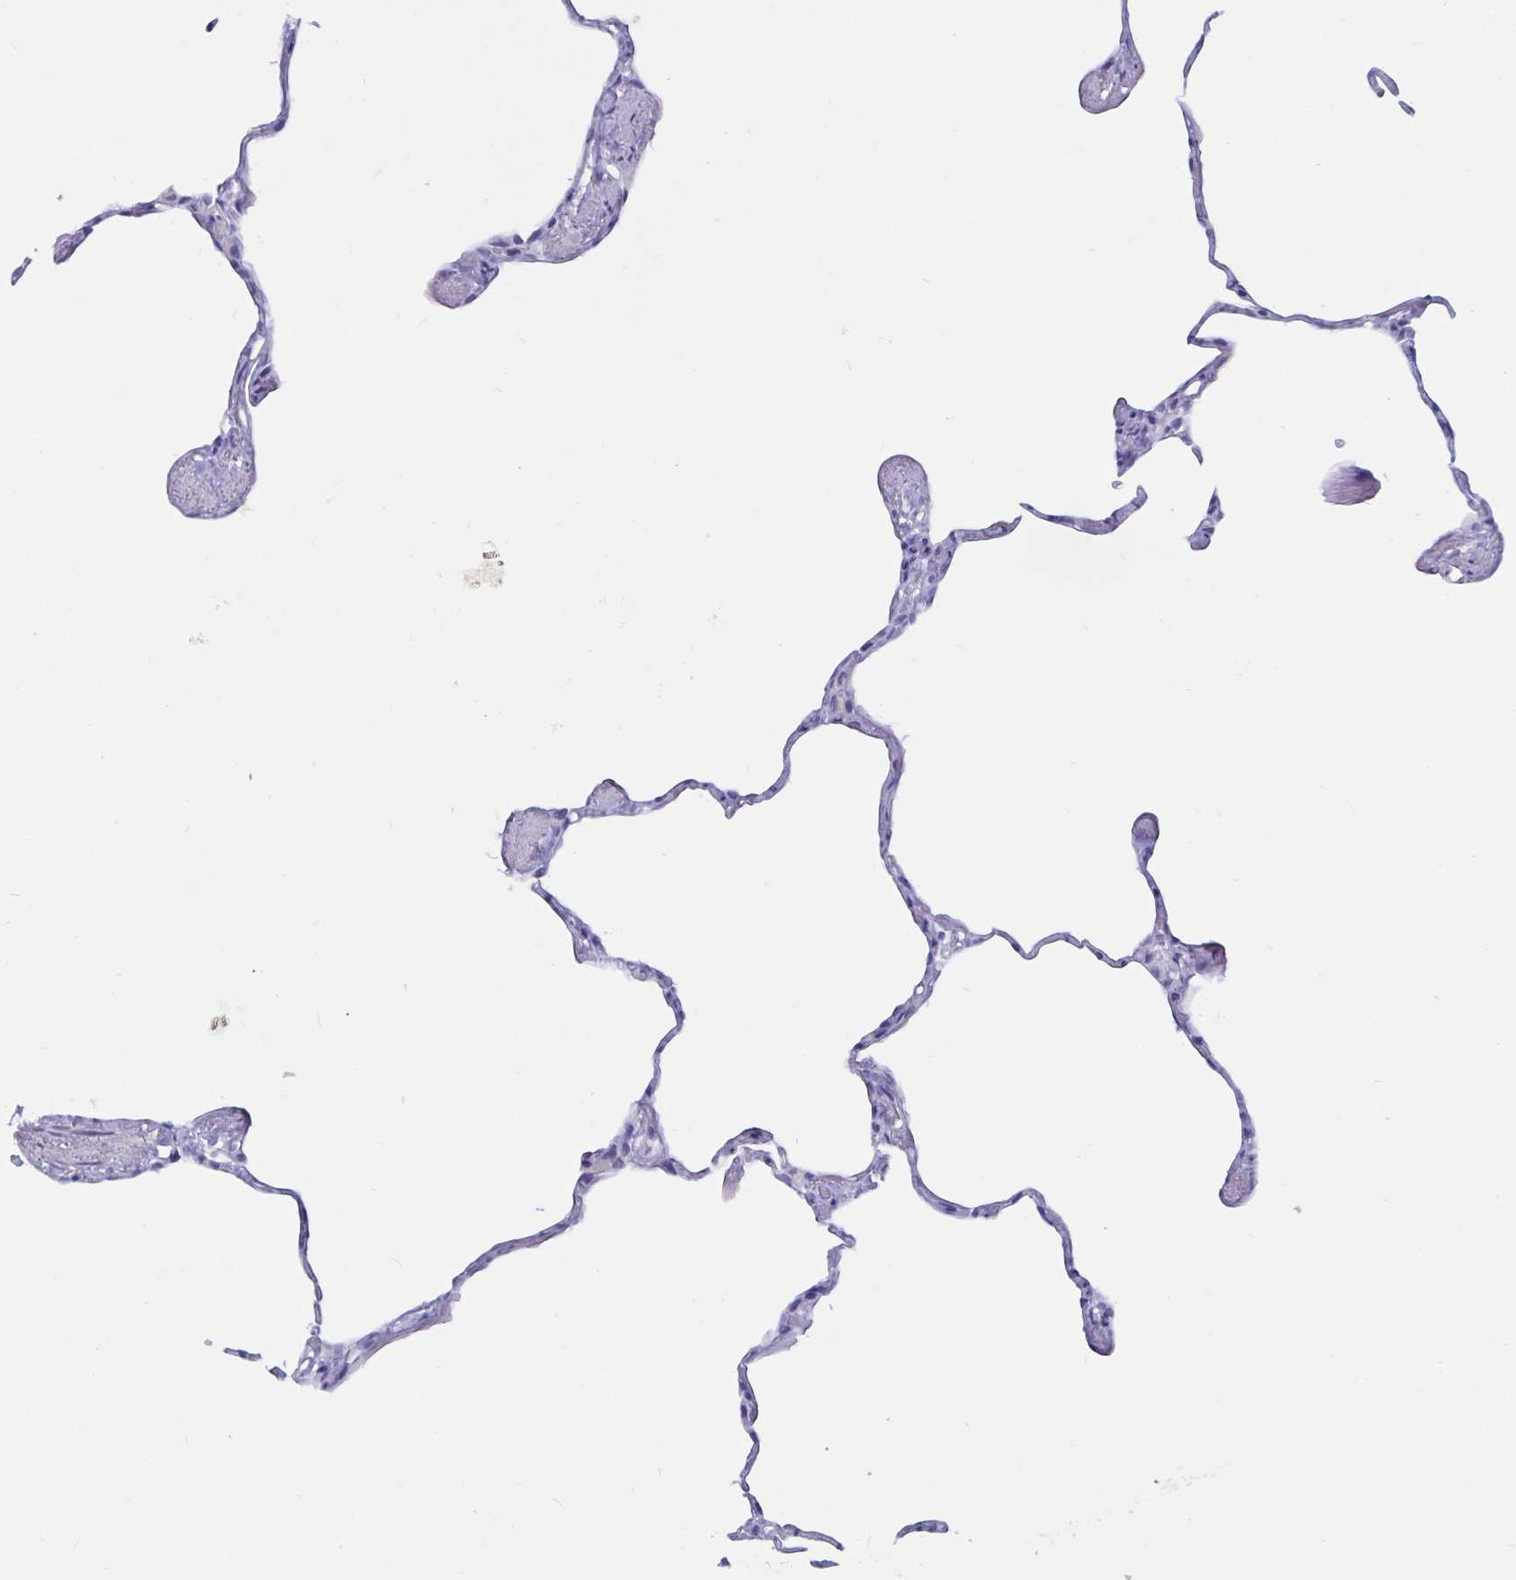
{"staining": {"intensity": "negative", "quantity": "none", "location": "none"}, "tissue": "lung", "cell_type": "Alveolar cells", "image_type": "normal", "snomed": [{"axis": "morphology", "description": "Normal tissue, NOS"}, {"axis": "topography", "description": "Lung"}], "caption": "Lung stained for a protein using immunohistochemistry exhibits no expression alveolar cells.", "gene": "GPR137", "patient": {"sex": "male", "age": 65}}